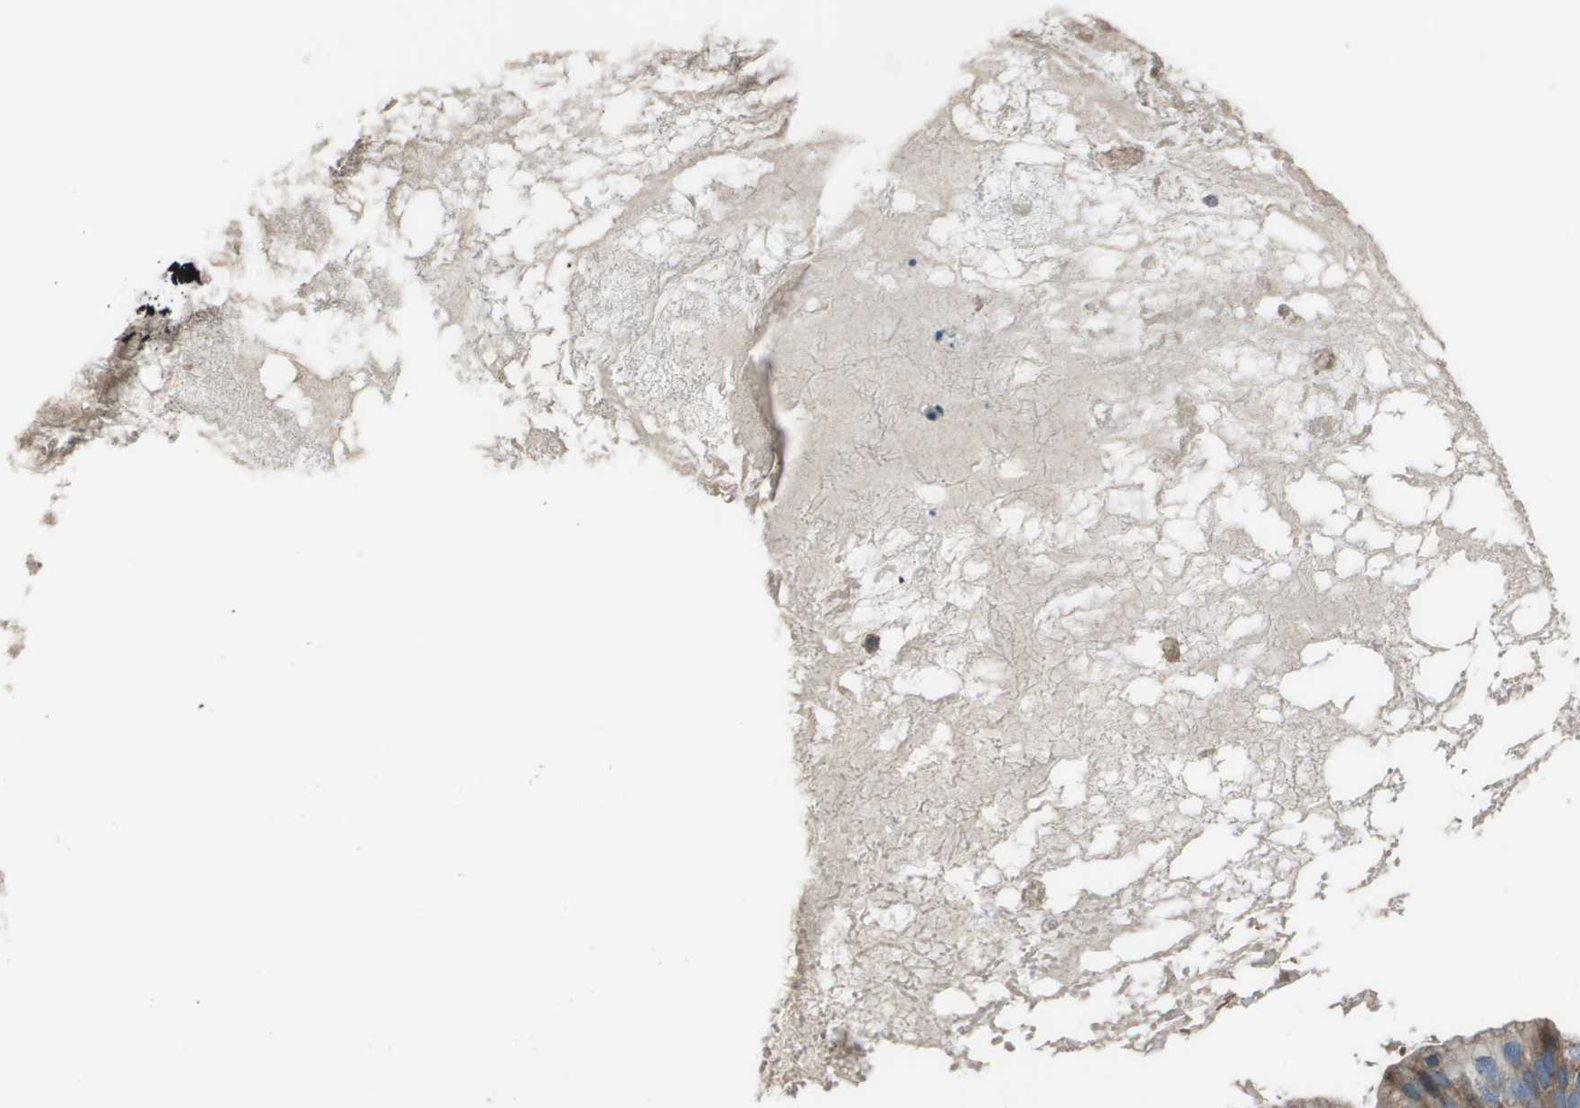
{"staining": {"intensity": "strong", "quantity": ">75%", "location": "cytoplasmic/membranous"}, "tissue": "ovarian cancer", "cell_type": "Tumor cells", "image_type": "cancer", "snomed": [{"axis": "morphology", "description": "Cystadenocarcinoma, mucinous, NOS"}, {"axis": "topography", "description": "Ovary"}], "caption": "A photomicrograph of human ovarian mucinous cystadenocarcinoma stained for a protein displays strong cytoplasmic/membranous brown staining in tumor cells.", "gene": "EIF3B", "patient": {"sex": "female", "age": 80}}